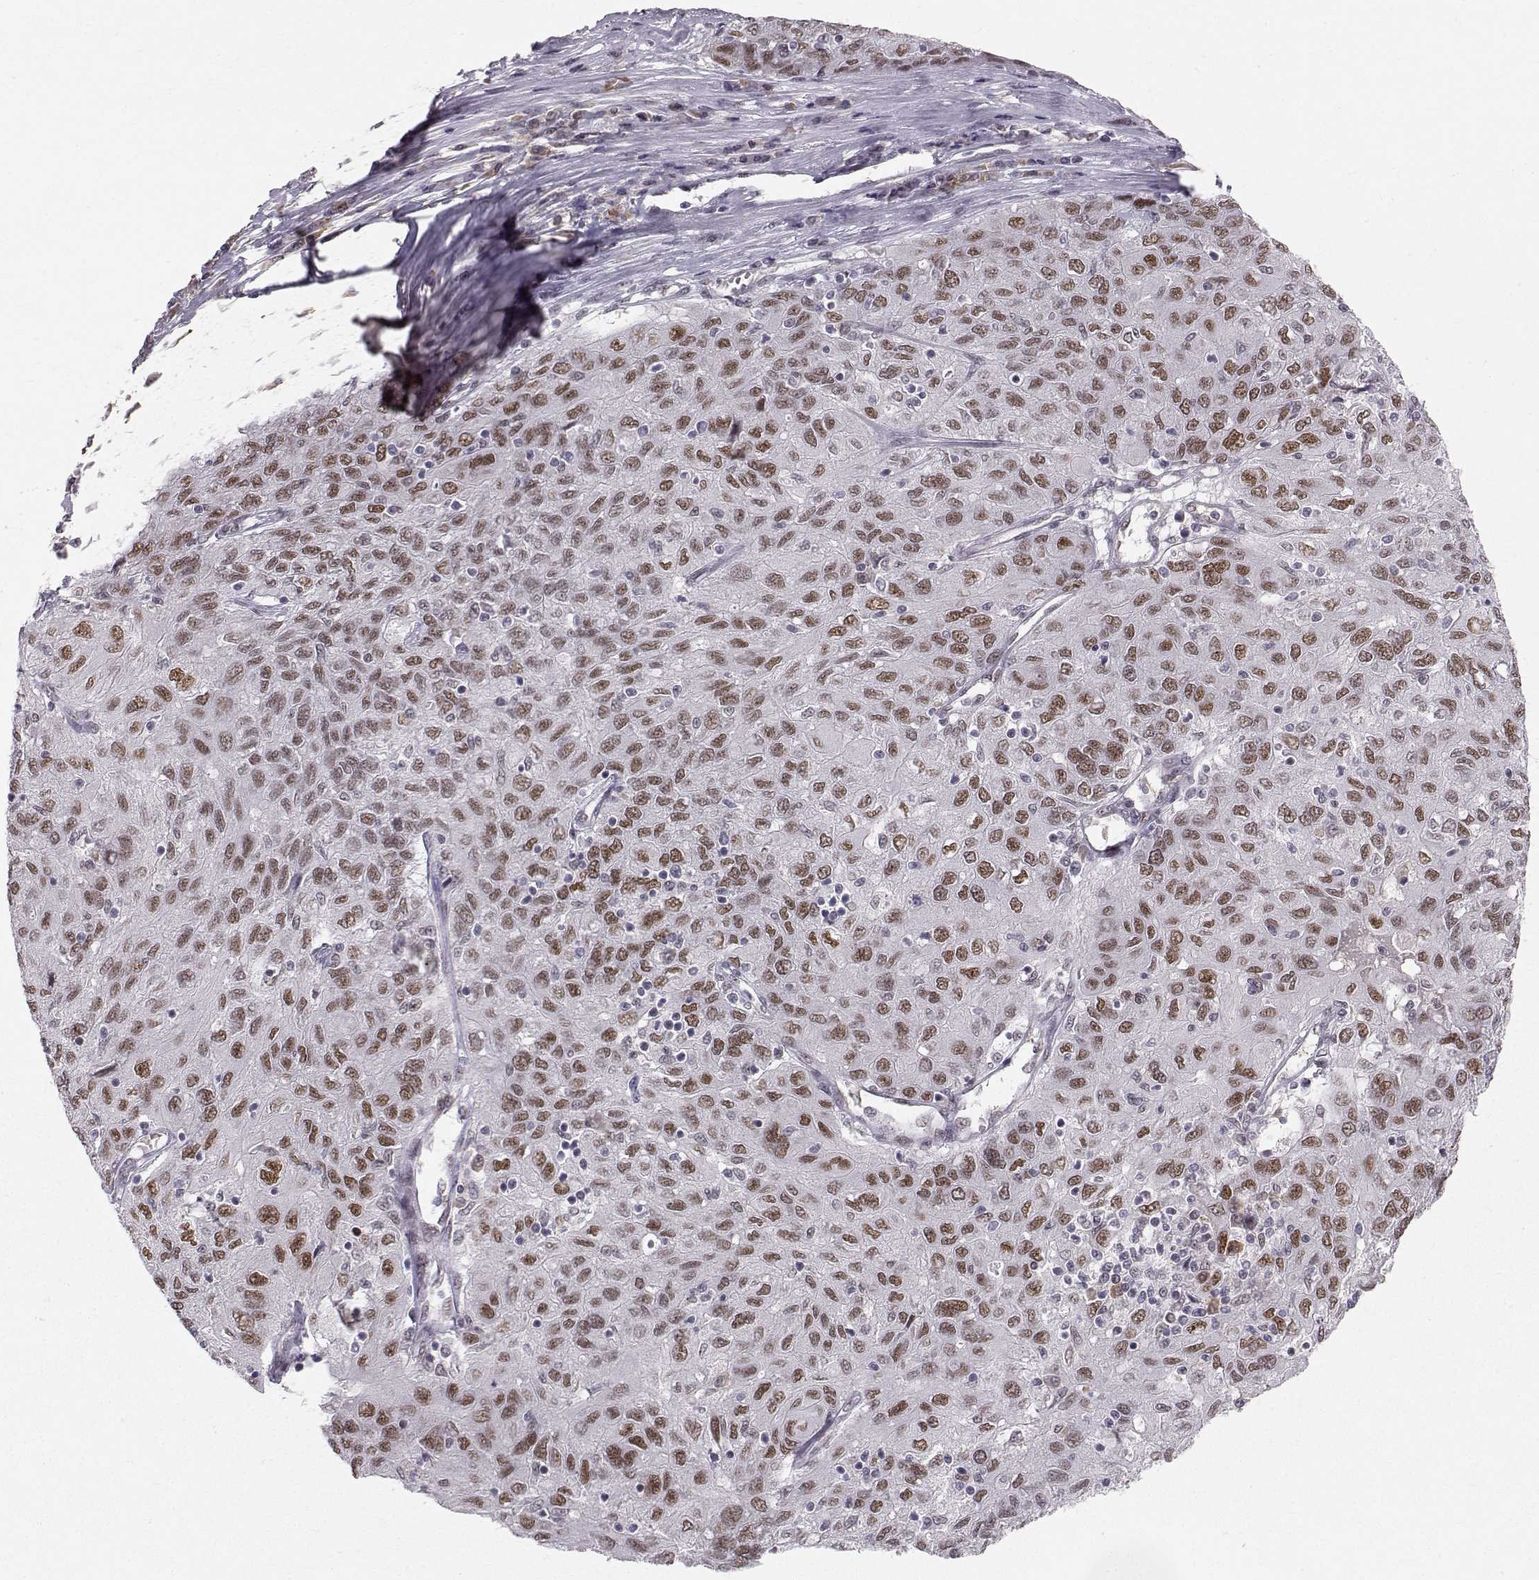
{"staining": {"intensity": "moderate", "quantity": "25%-75%", "location": "nuclear"}, "tissue": "ovarian cancer", "cell_type": "Tumor cells", "image_type": "cancer", "snomed": [{"axis": "morphology", "description": "Carcinoma, endometroid"}, {"axis": "topography", "description": "Ovary"}], "caption": "Immunohistochemistry (IHC) image of human ovarian endometroid carcinoma stained for a protein (brown), which displays medium levels of moderate nuclear staining in about 25%-75% of tumor cells.", "gene": "RPP38", "patient": {"sex": "female", "age": 50}}